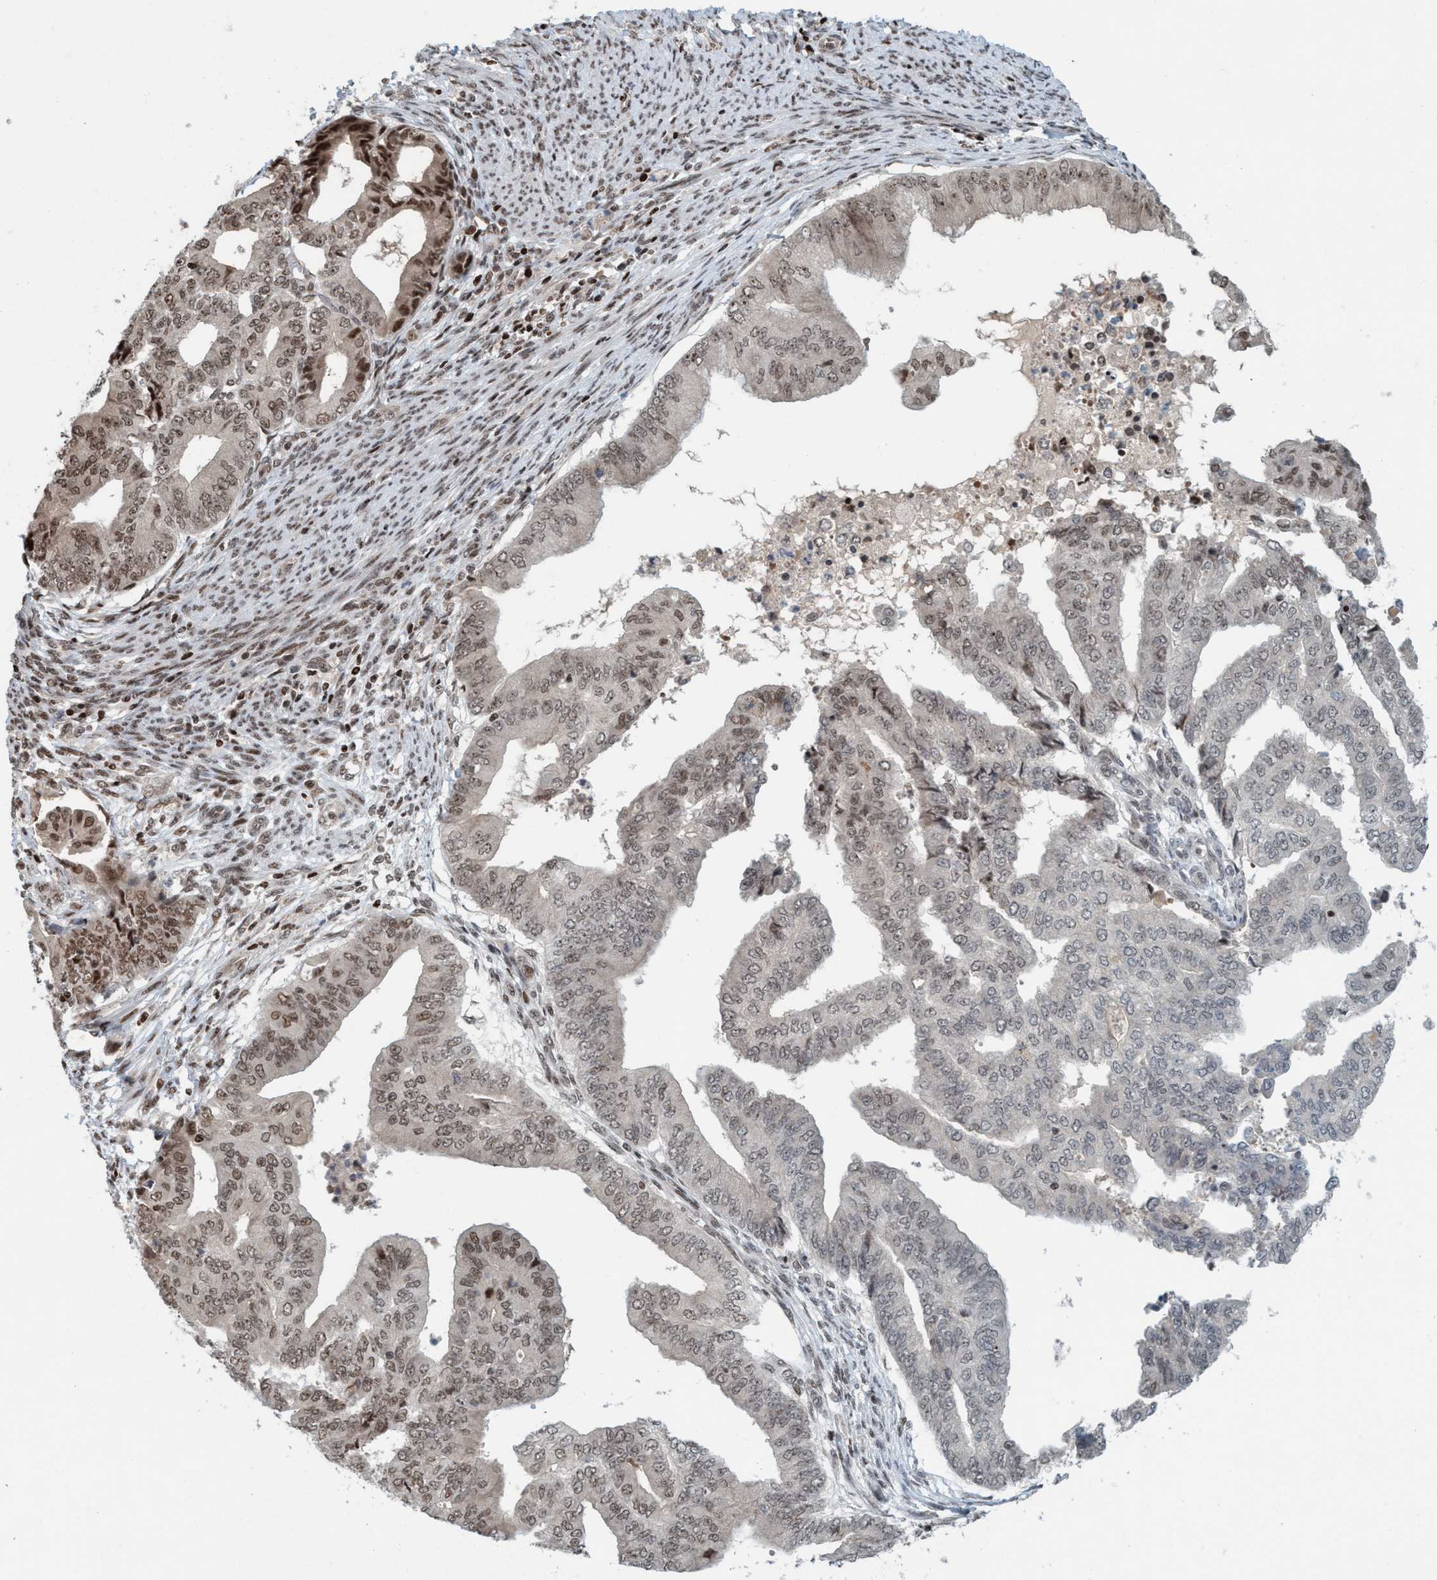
{"staining": {"intensity": "moderate", "quantity": "25%-75%", "location": "nuclear"}, "tissue": "endometrial cancer", "cell_type": "Tumor cells", "image_type": "cancer", "snomed": [{"axis": "morphology", "description": "Polyp, NOS"}, {"axis": "morphology", "description": "Adenocarcinoma, NOS"}, {"axis": "morphology", "description": "Adenoma, NOS"}, {"axis": "topography", "description": "Endometrium"}], "caption": "Immunohistochemistry (IHC) histopathology image of neoplastic tissue: endometrial cancer (adenocarcinoma) stained using immunohistochemistry reveals medium levels of moderate protein expression localized specifically in the nuclear of tumor cells, appearing as a nuclear brown color.", "gene": "SMCR8", "patient": {"sex": "female", "age": 79}}